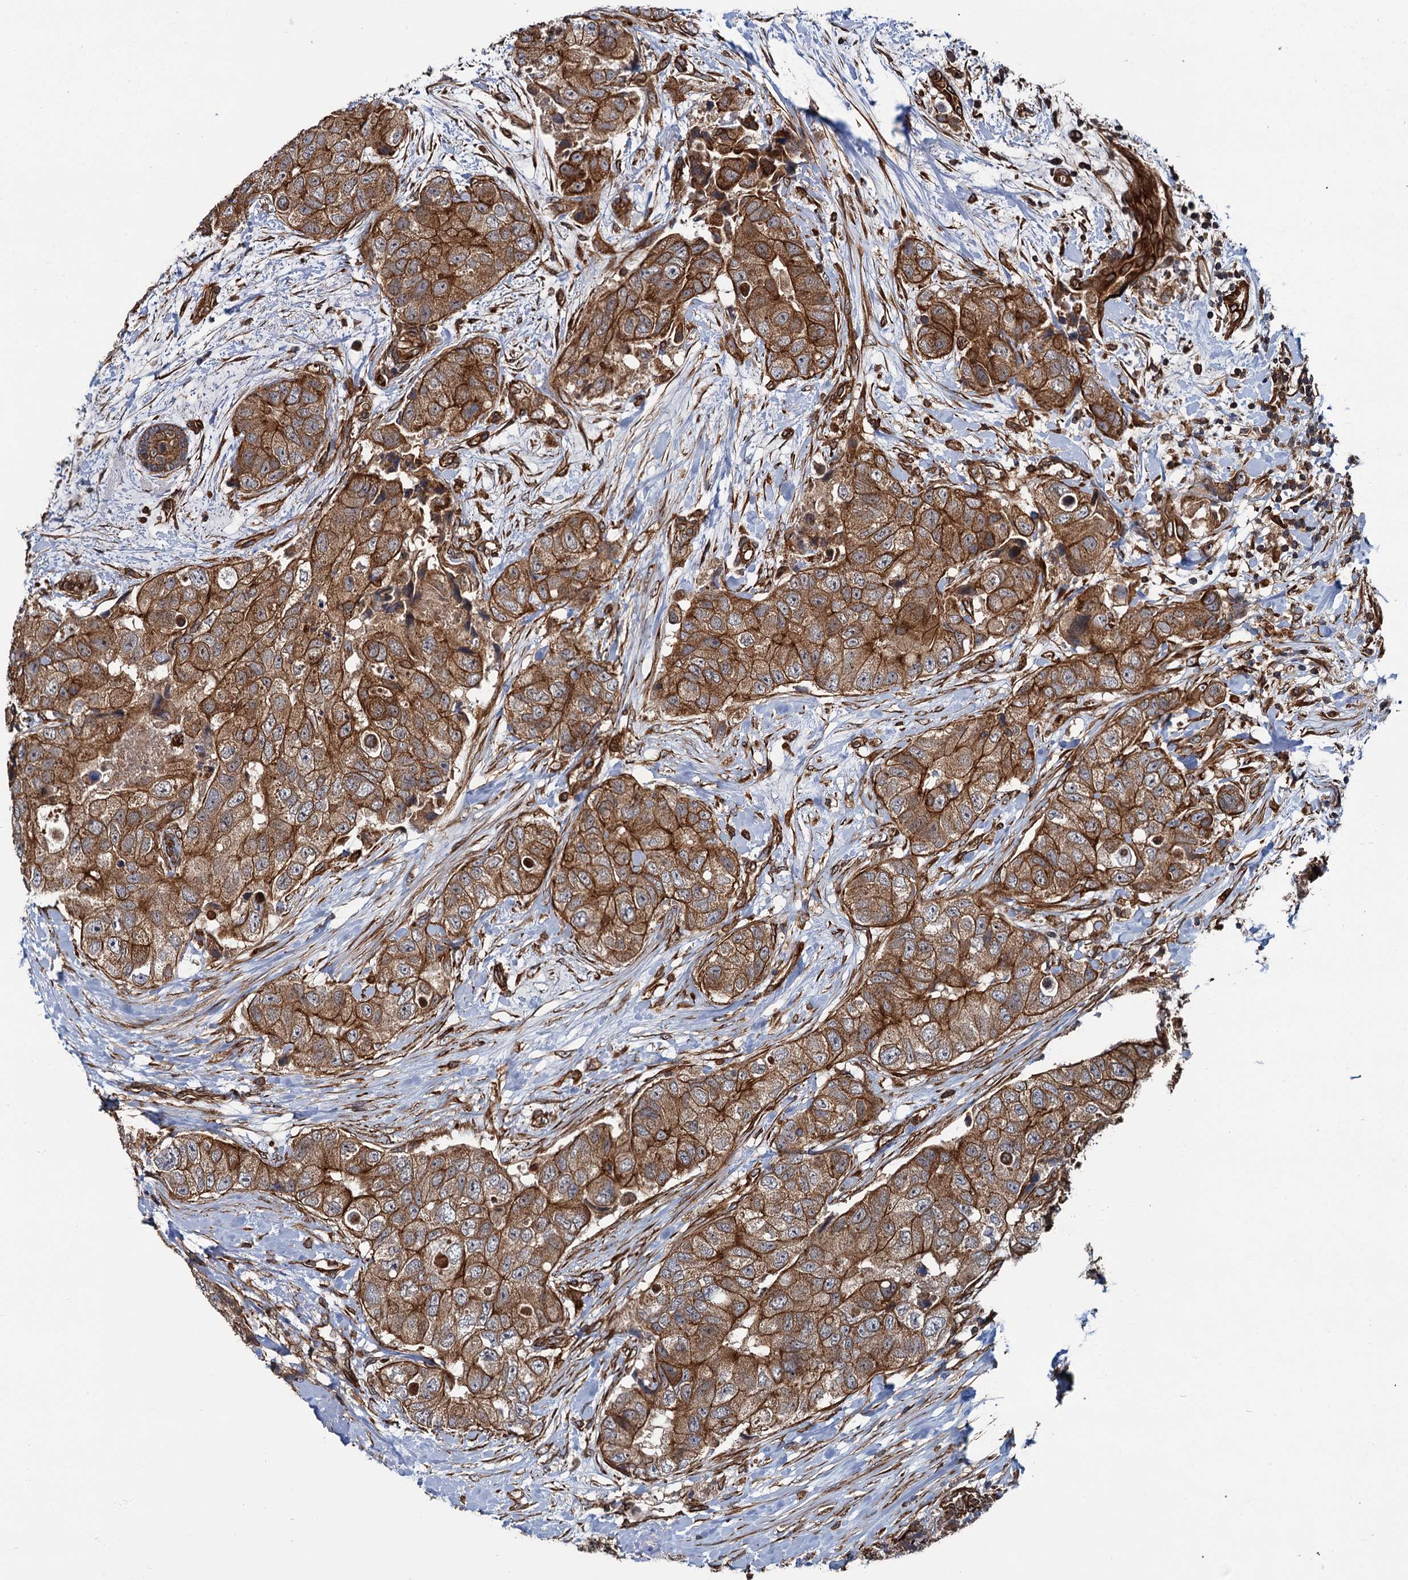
{"staining": {"intensity": "strong", "quantity": ">75%", "location": "cytoplasmic/membranous"}, "tissue": "breast cancer", "cell_type": "Tumor cells", "image_type": "cancer", "snomed": [{"axis": "morphology", "description": "Duct carcinoma"}, {"axis": "topography", "description": "Breast"}], "caption": "Infiltrating ductal carcinoma (breast) tissue exhibits strong cytoplasmic/membranous expression in about >75% of tumor cells, visualized by immunohistochemistry.", "gene": "ZFYVE19", "patient": {"sex": "female", "age": 62}}